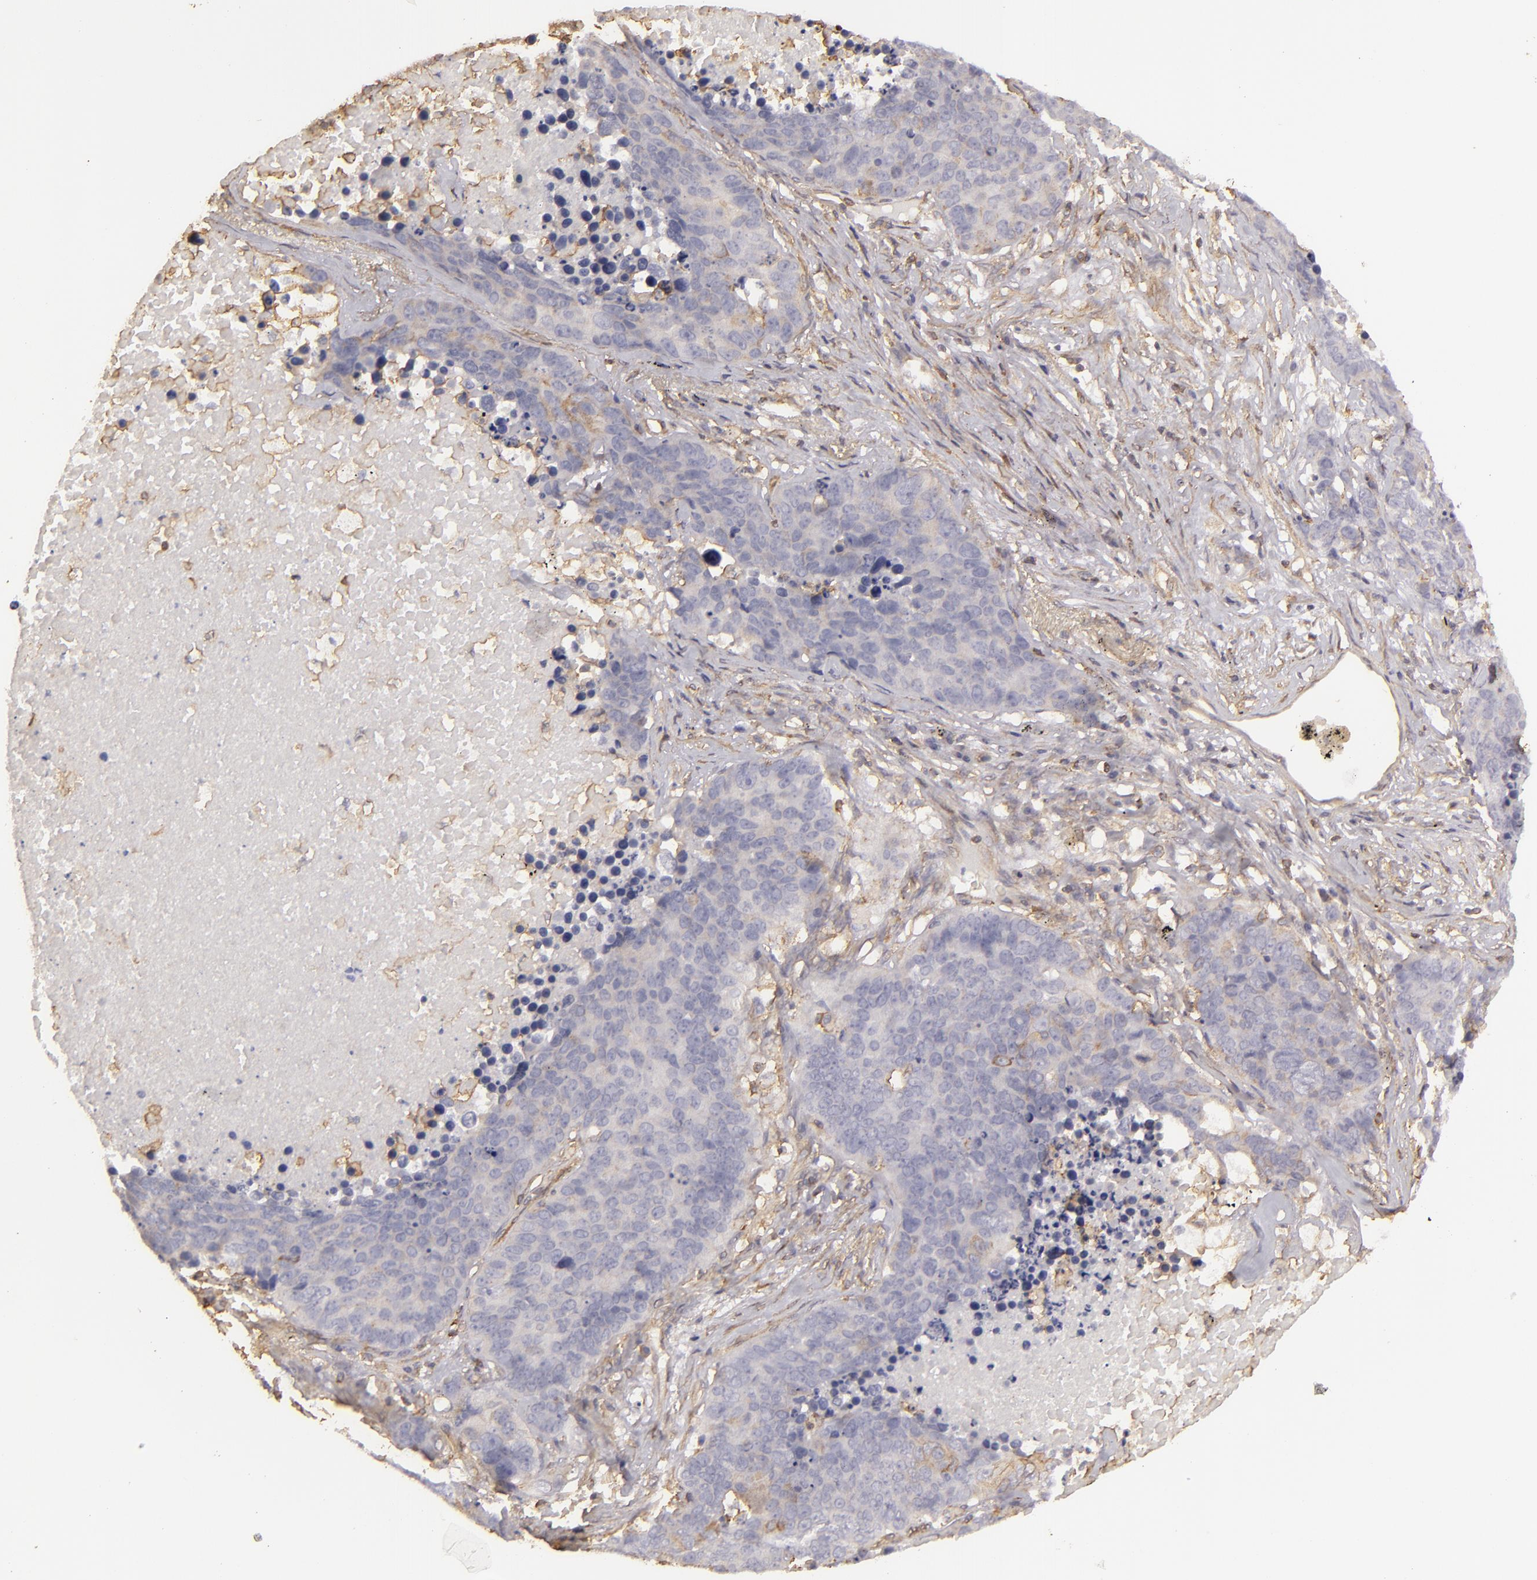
{"staining": {"intensity": "negative", "quantity": "none", "location": "none"}, "tissue": "lung cancer", "cell_type": "Tumor cells", "image_type": "cancer", "snomed": [{"axis": "morphology", "description": "Carcinoid, malignant, NOS"}, {"axis": "topography", "description": "Lung"}], "caption": "Immunohistochemical staining of lung cancer (malignant carcinoid) reveals no significant positivity in tumor cells. (DAB IHC visualized using brightfield microscopy, high magnification).", "gene": "HSPB6", "patient": {"sex": "male", "age": 60}}